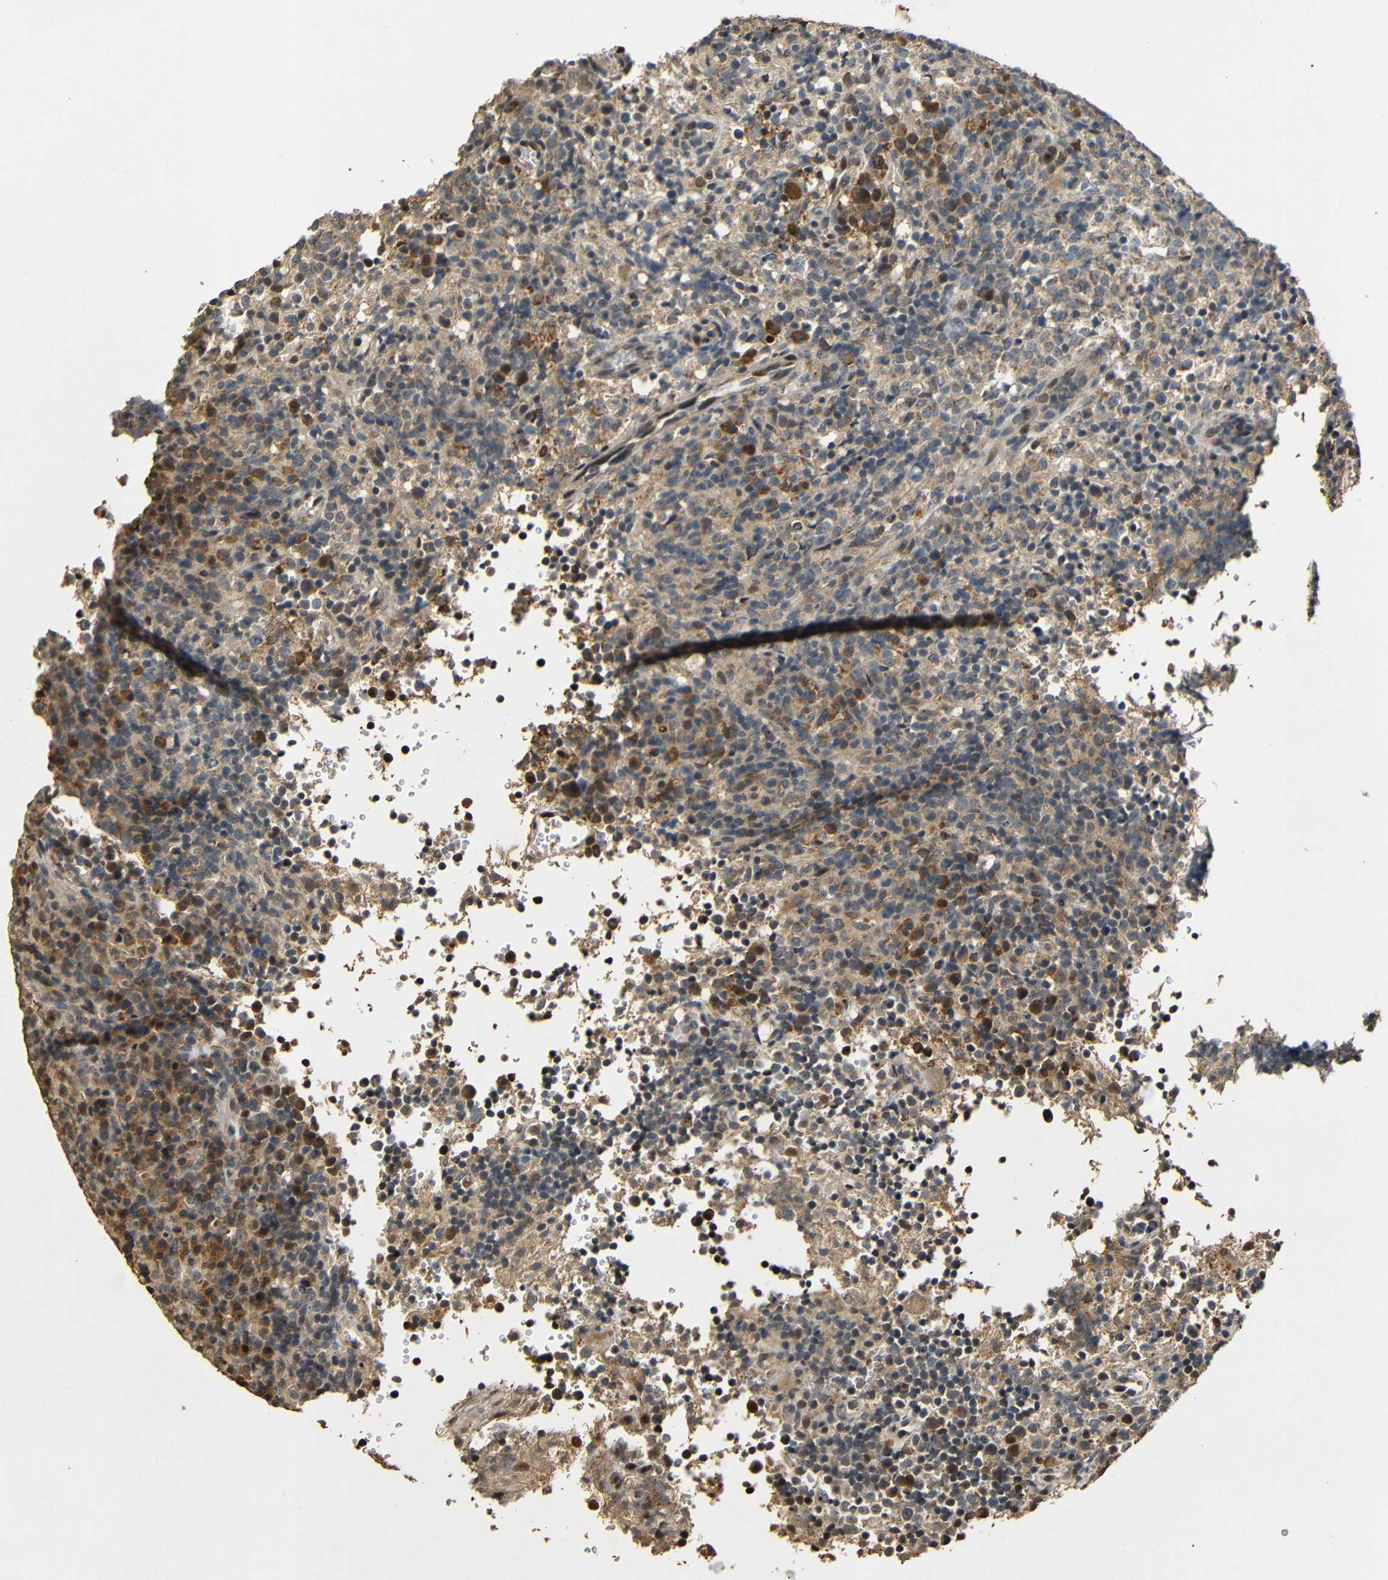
{"staining": {"intensity": "moderate", "quantity": ">75%", "location": "cytoplasmic/membranous,nuclear"}, "tissue": "lymphoma", "cell_type": "Tumor cells", "image_type": "cancer", "snomed": [{"axis": "morphology", "description": "Malignant lymphoma, non-Hodgkin's type, High grade"}, {"axis": "topography", "description": "Lymph node"}], "caption": "High-grade malignant lymphoma, non-Hodgkin's type stained with a brown dye demonstrates moderate cytoplasmic/membranous and nuclear positive positivity in about >75% of tumor cells.", "gene": "KAZALD1", "patient": {"sex": "female", "age": 76}}